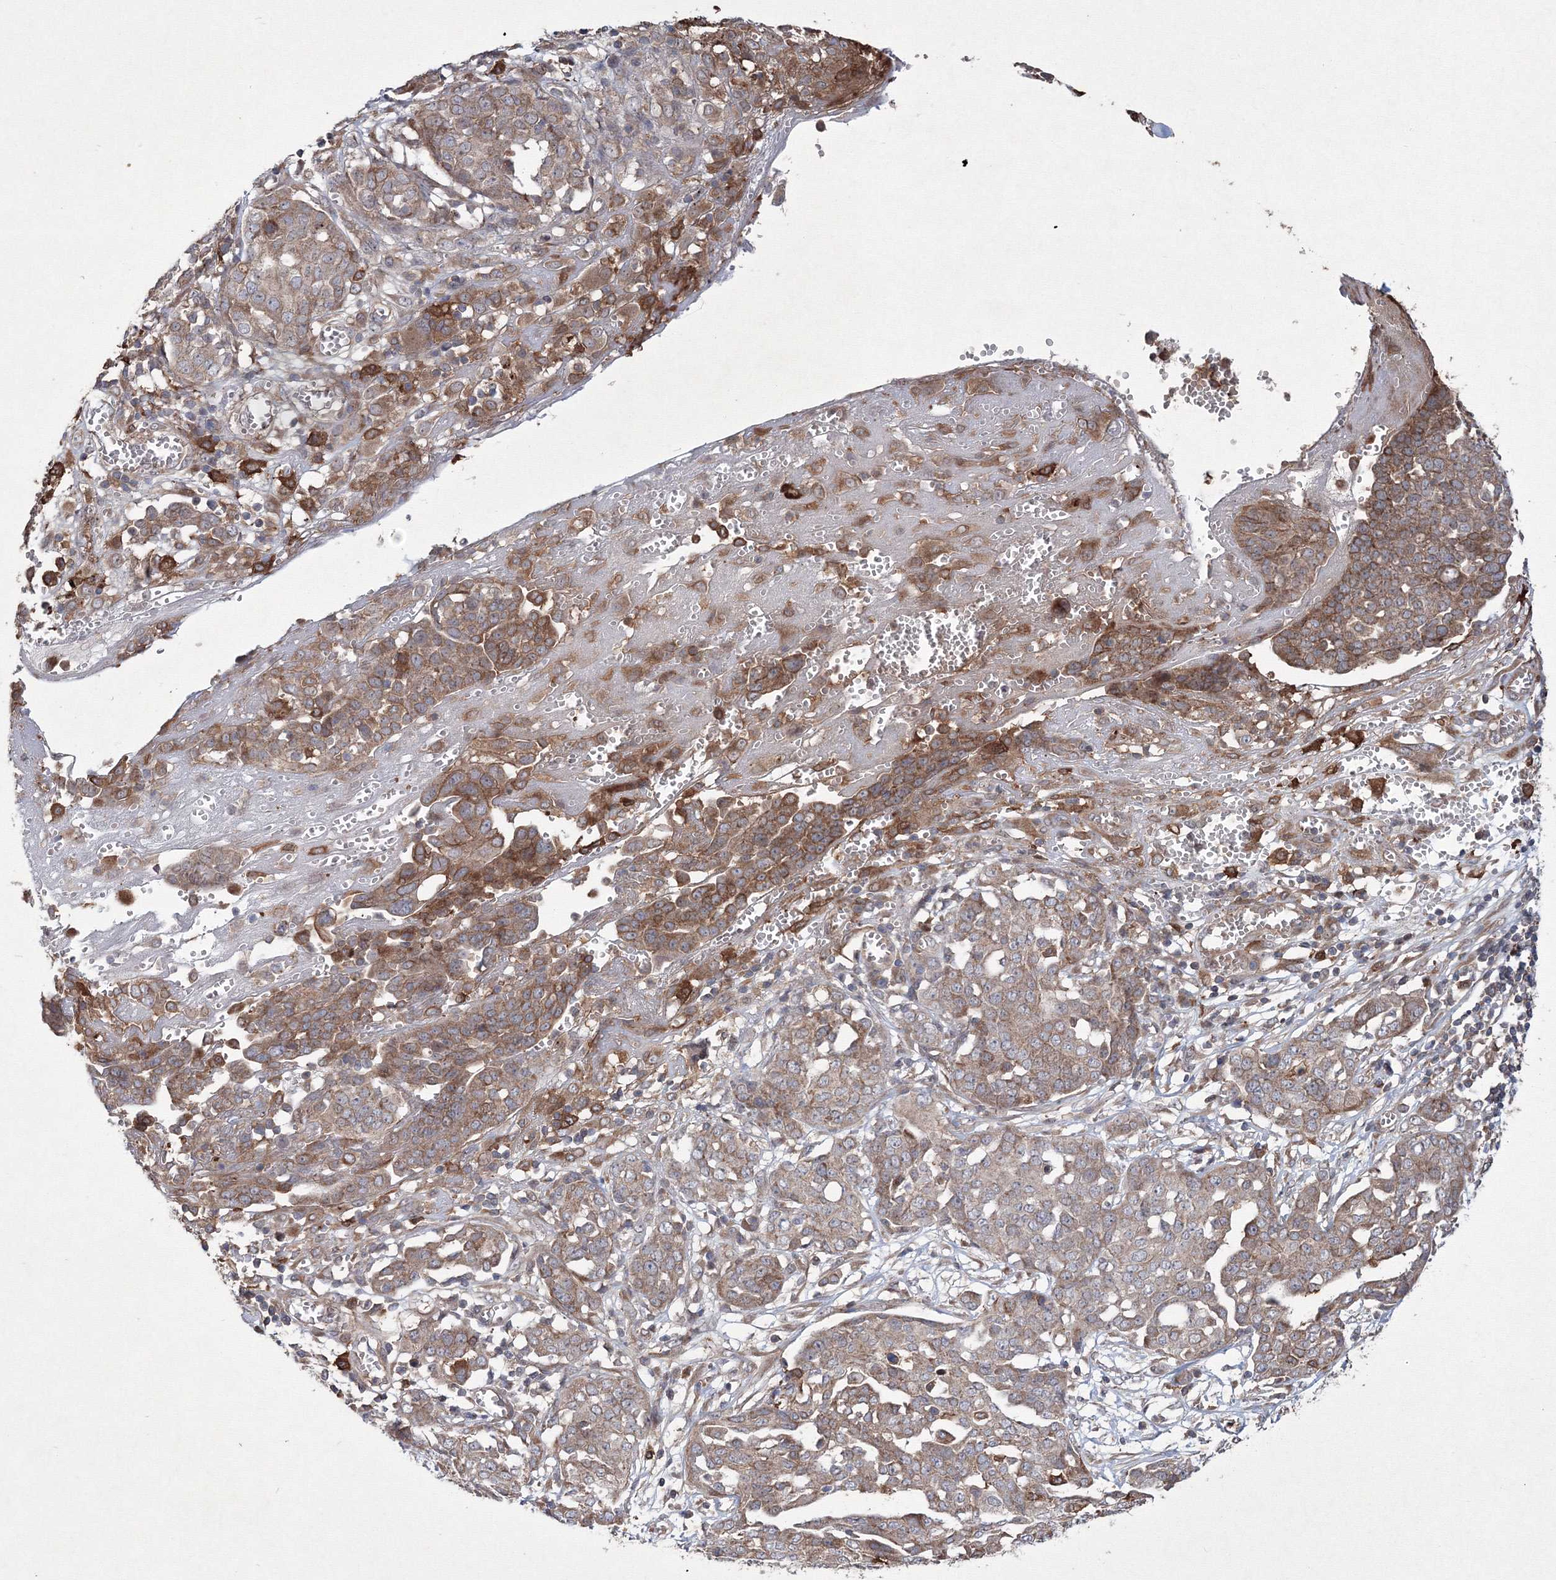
{"staining": {"intensity": "moderate", "quantity": ">75%", "location": "cytoplasmic/membranous"}, "tissue": "ovarian cancer", "cell_type": "Tumor cells", "image_type": "cancer", "snomed": [{"axis": "morphology", "description": "Cystadenocarcinoma, serous, NOS"}, {"axis": "topography", "description": "Soft tissue"}, {"axis": "topography", "description": "Ovary"}], "caption": "DAB immunohistochemical staining of human ovarian cancer reveals moderate cytoplasmic/membranous protein staining in about >75% of tumor cells.", "gene": "RANBP3L", "patient": {"sex": "female", "age": 57}}